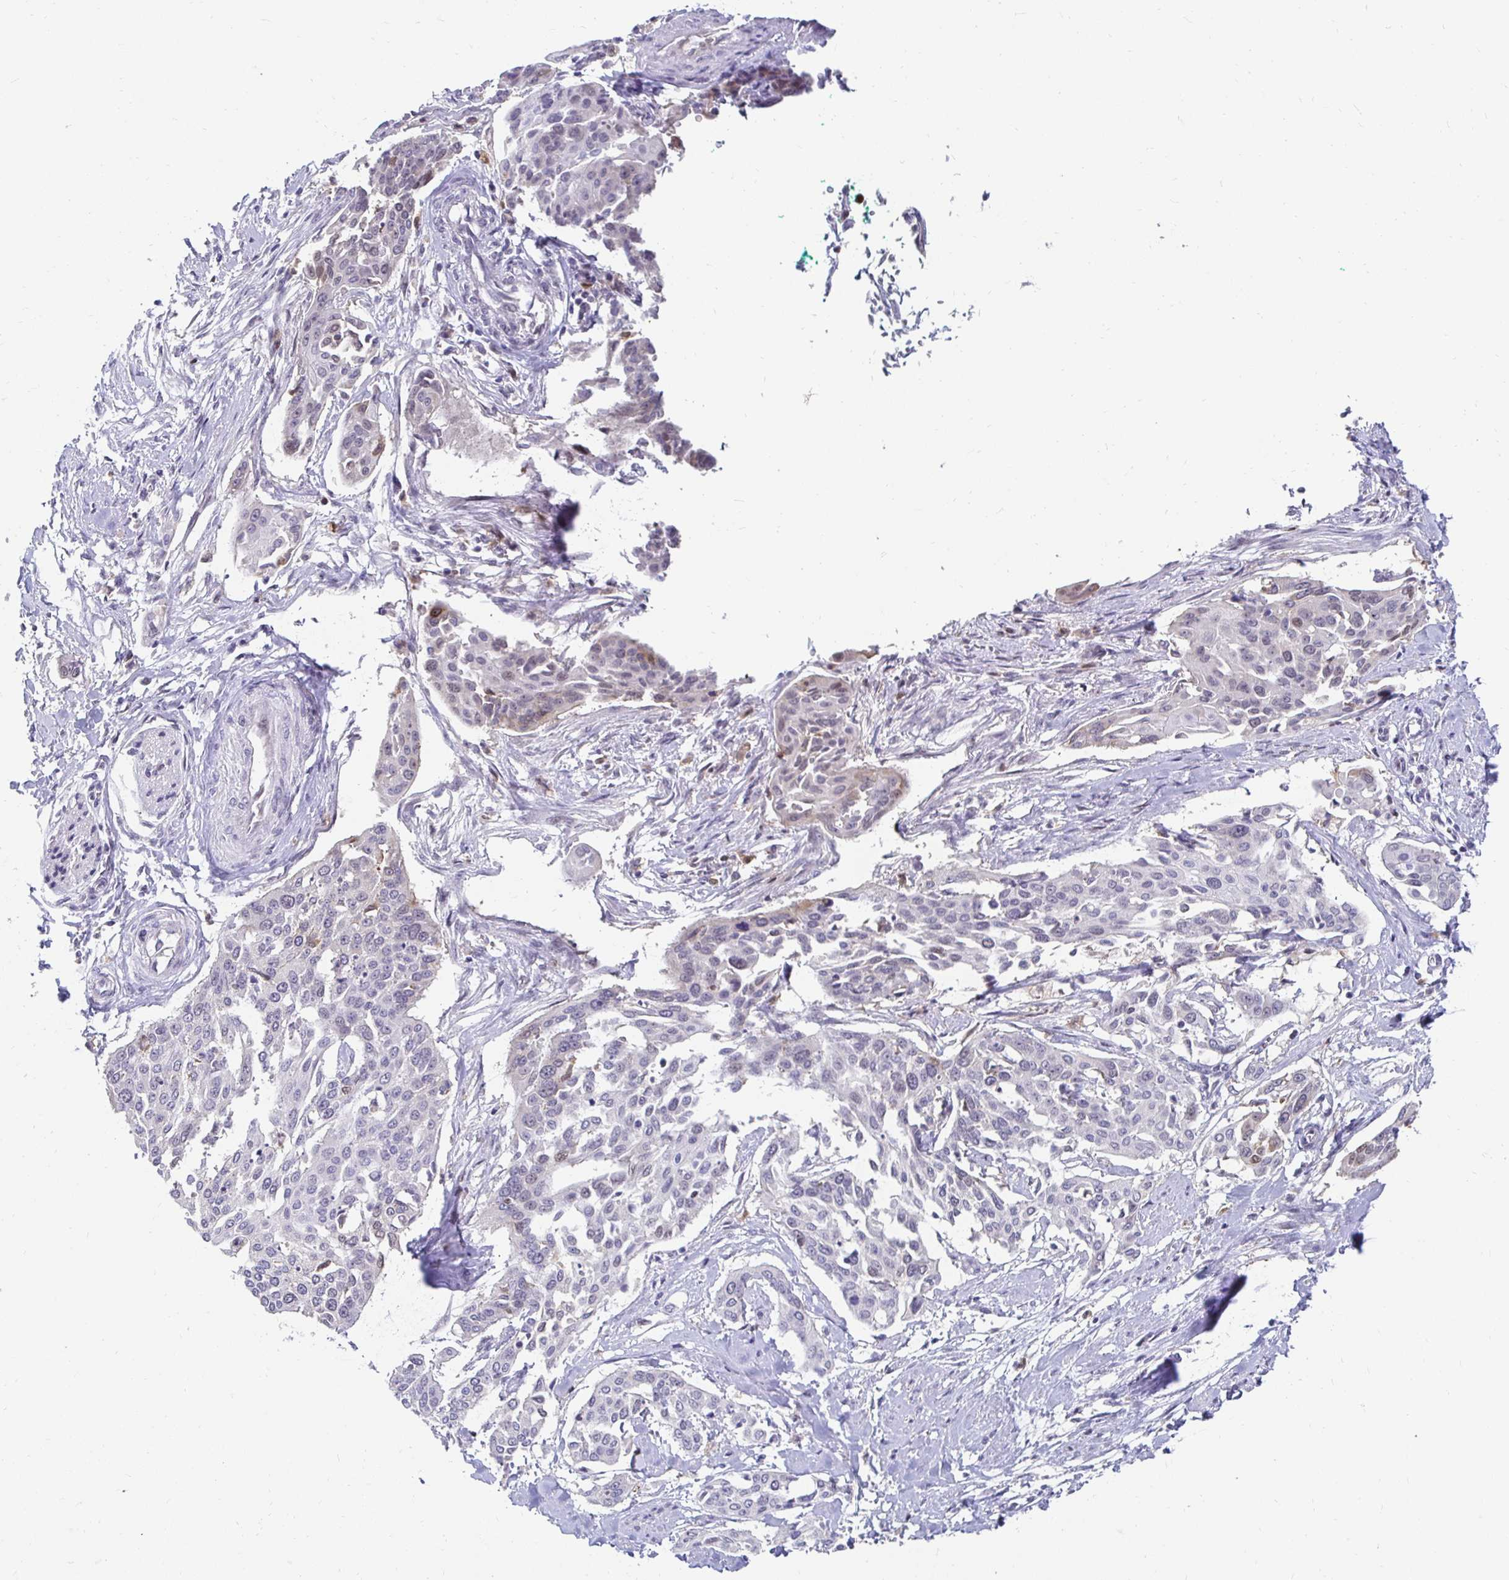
{"staining": {"intensity": "negative", "quantity": "none", "location": "none"}, "tissue": "cervical cancer", "cell_type": "Tumor cells", "image_type": "cancer", "snomed": [{"axis": "morphology", "description": "Squamous cell carcinoma, NOS"}, {"axis": "topography", "description": "Cervix"}], "caption": "Immunohistochemistry (IHC) photomicrograph of neoplastic tissue: human cervical cancer (squamous cell carcinoma) stained with DAB (3,3'-diaminobenzidine) displays no significant protein staining in tumor cells.", "gene": "PADI2", "patient": {"sex": "female", "age": 44}}